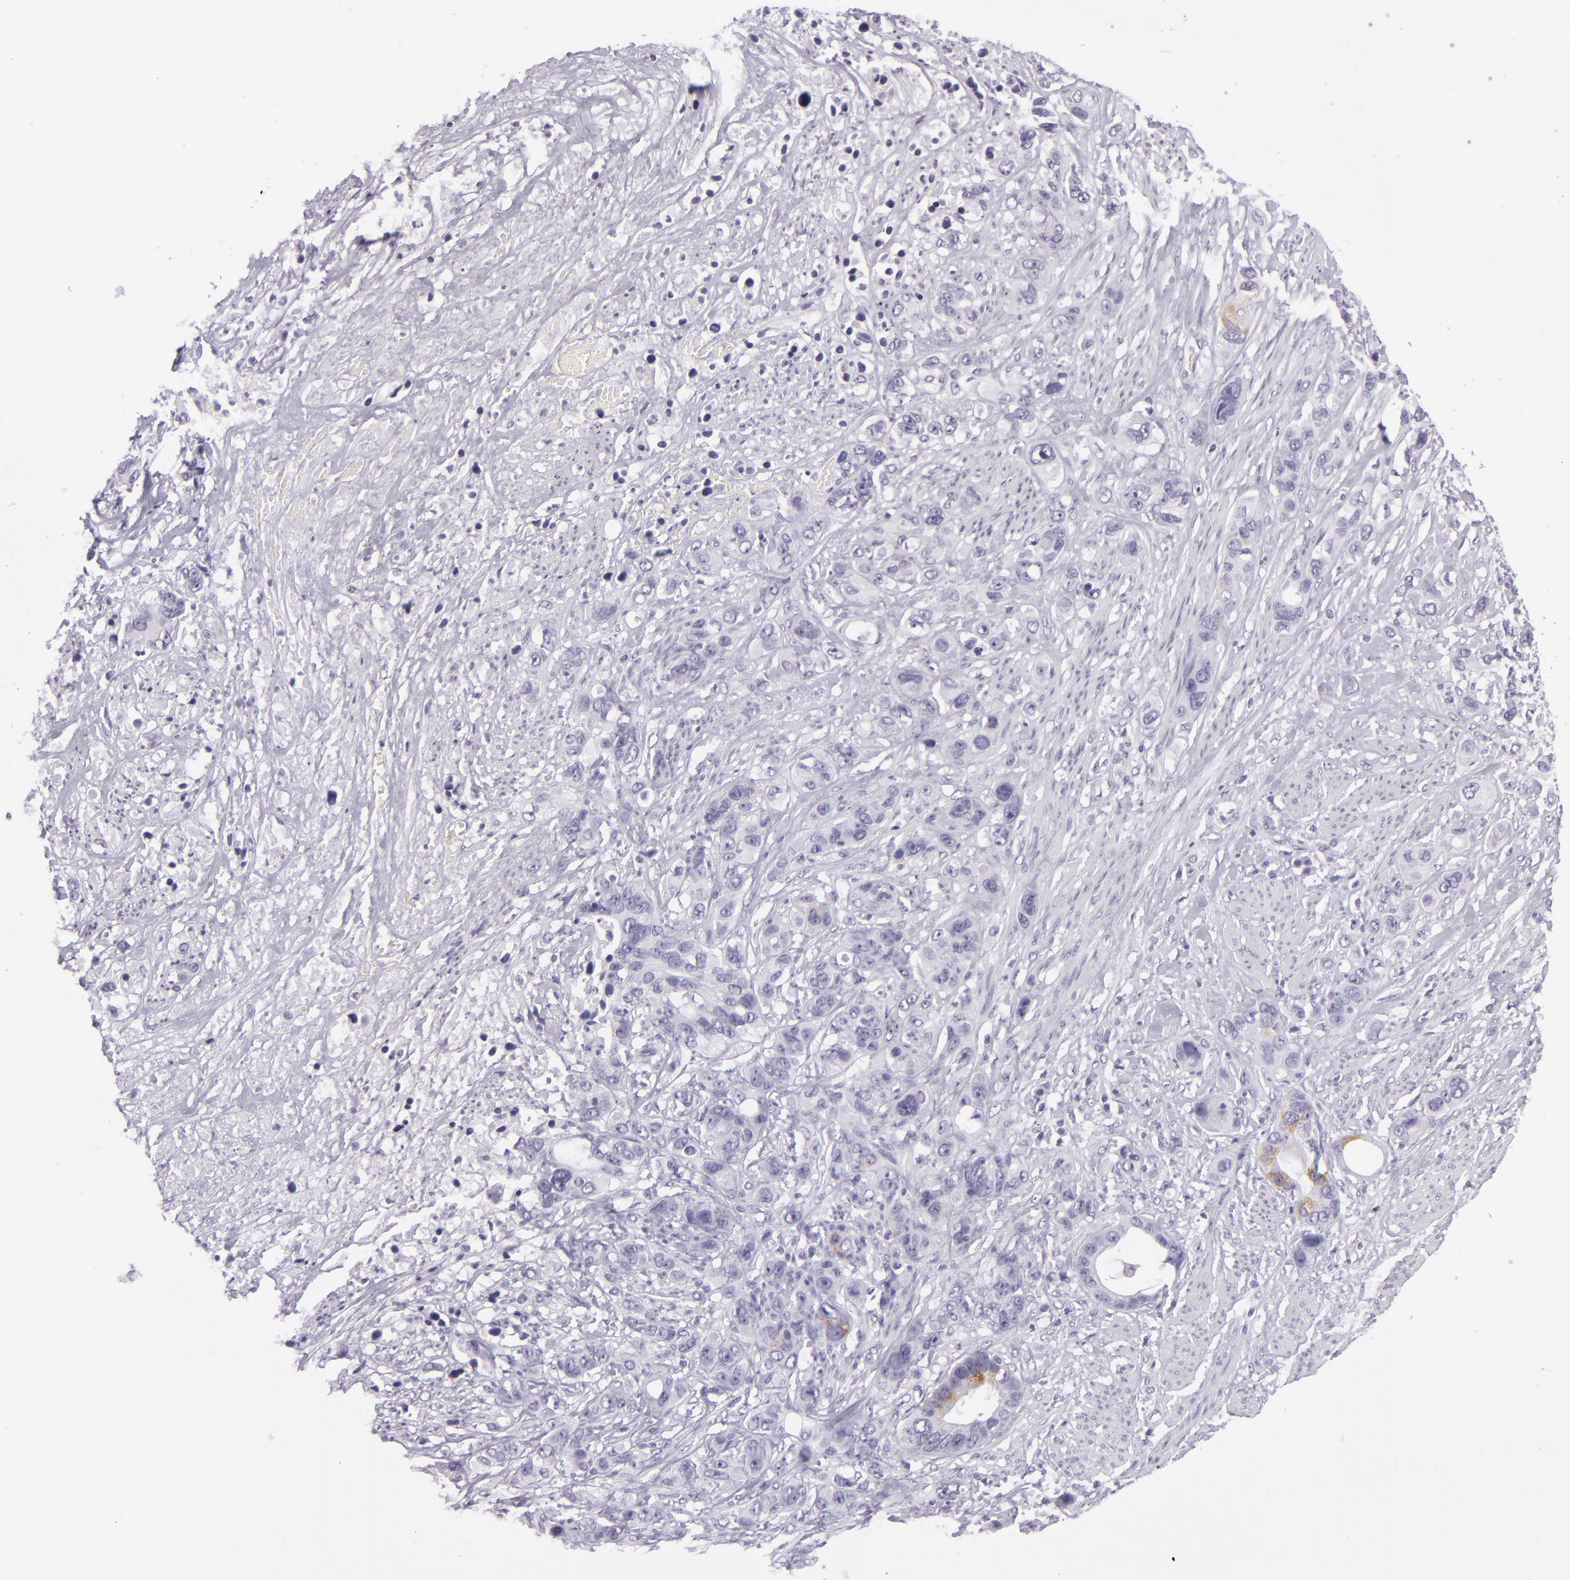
{"staining": {"intensity": "weak", "quantity": "<25%", "location": "cytoplasmic/membranous"}, "tissue": "stomach cancer", "cell_type": "Tumor cells", "image_type": "cancer", "snomed": [{"axis": "morphology", "description": "Adenocarcinoma, NOS"}, {"axis": "topography", "description": "Stomach, upper"}], "caption": "High magnification brightfield microscopy of stomach cancer stained with DAB (brown) and counterstained with hematoxylin (blue): tumor cells show no significant positivity.", "gene": "MUC6", "patient": {"sex": "male", "age": 47}}